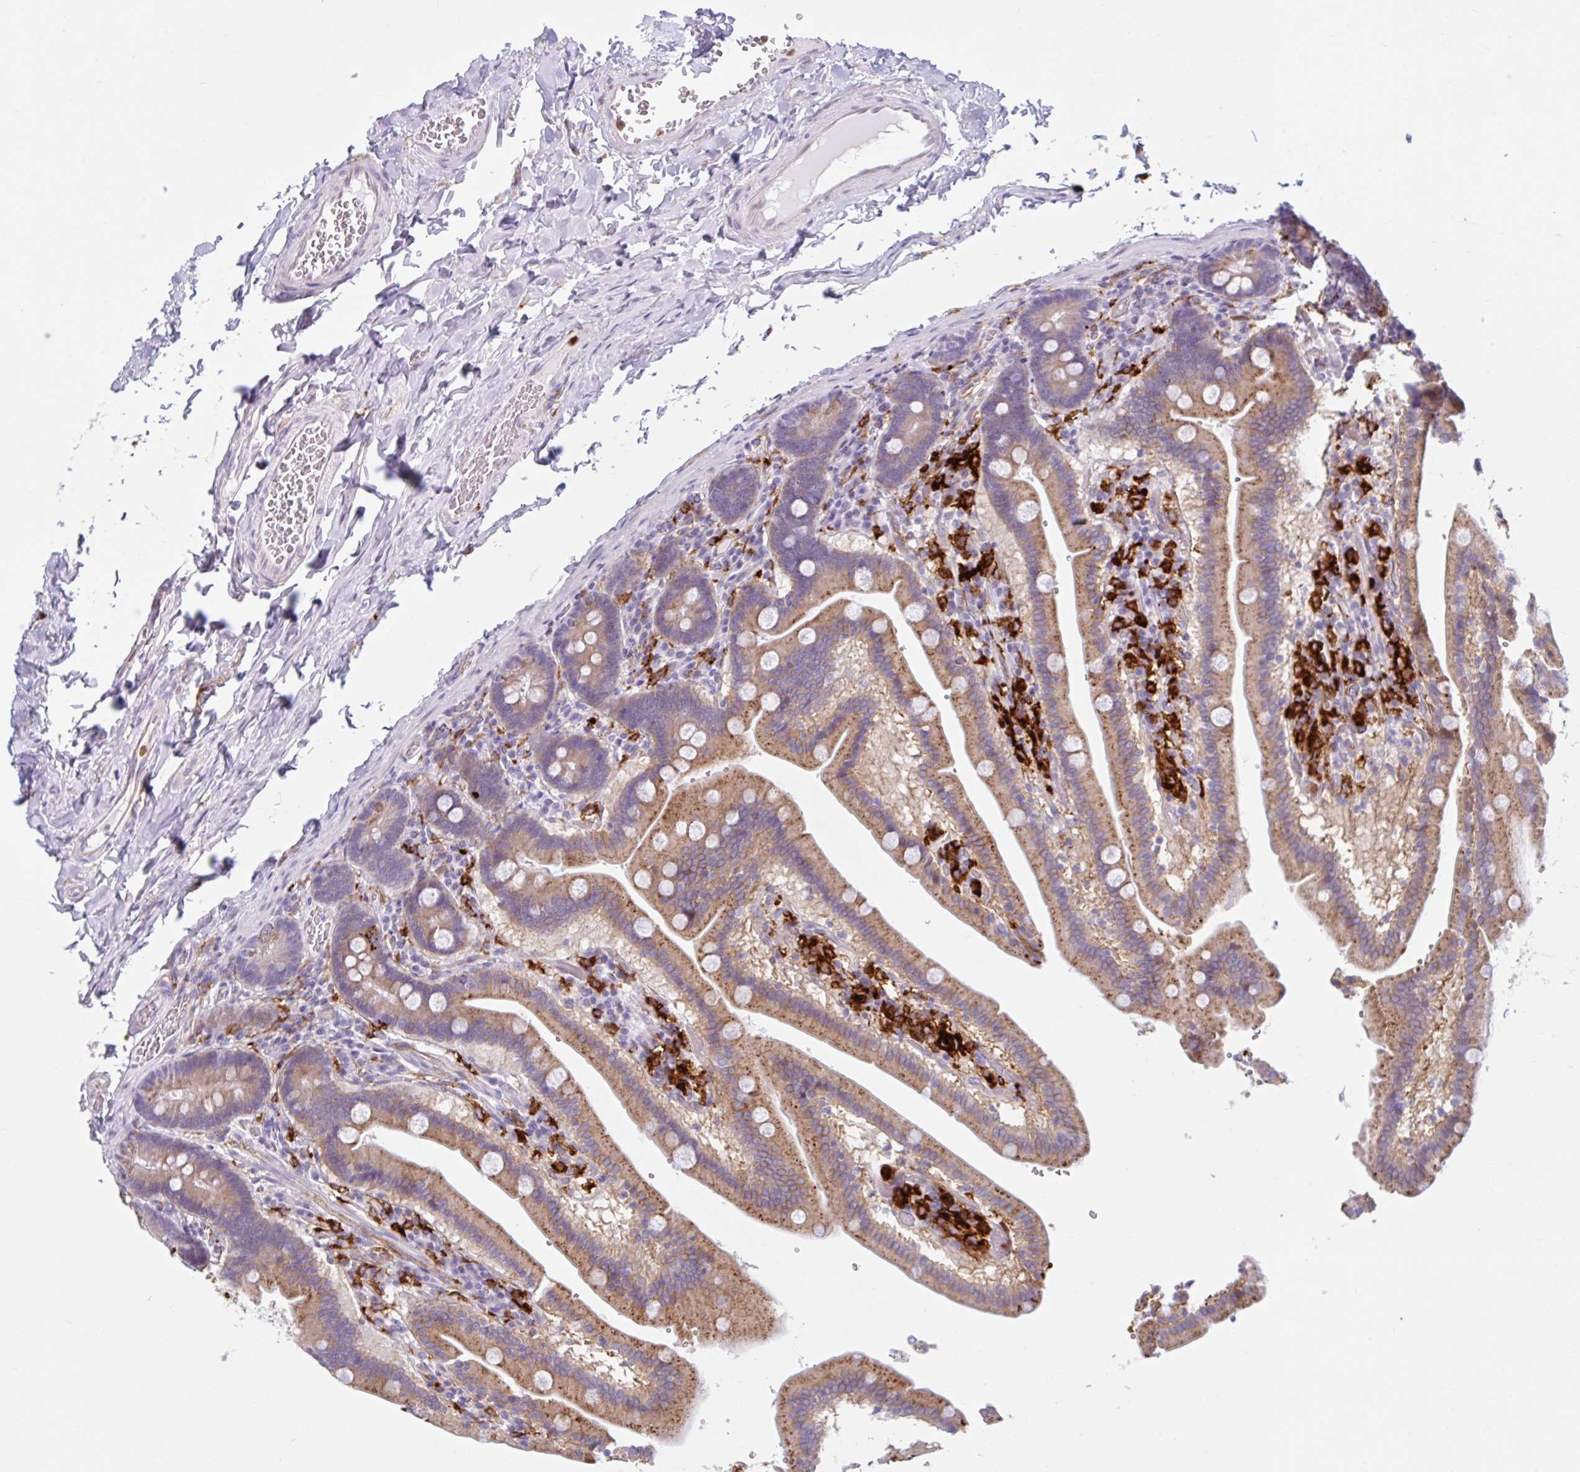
{"staining": {"intensity": "moderate", "quantity": "25%-75%", "location": "cytoplasmic/membranous"}, "tissue": "duodenum", "cell_type": "Glandular cells", "image_type": "normal", "snomed": [{"axis": "morphology", "description": "Normal tissue, NOS"}, {"axis": "topography", "description": "Duodenum"}], "caption": "A micrograph of duodenum stained for a protein reveals moderate cytoplasmic/membranous brown staining in glandular cells. (Stains: DAB in brown, nuclei in blue, Microscopy: brightfield microscopy at high magnification).", "gene": "CEP120", "patient": {"sex": "female", "age": 62}}